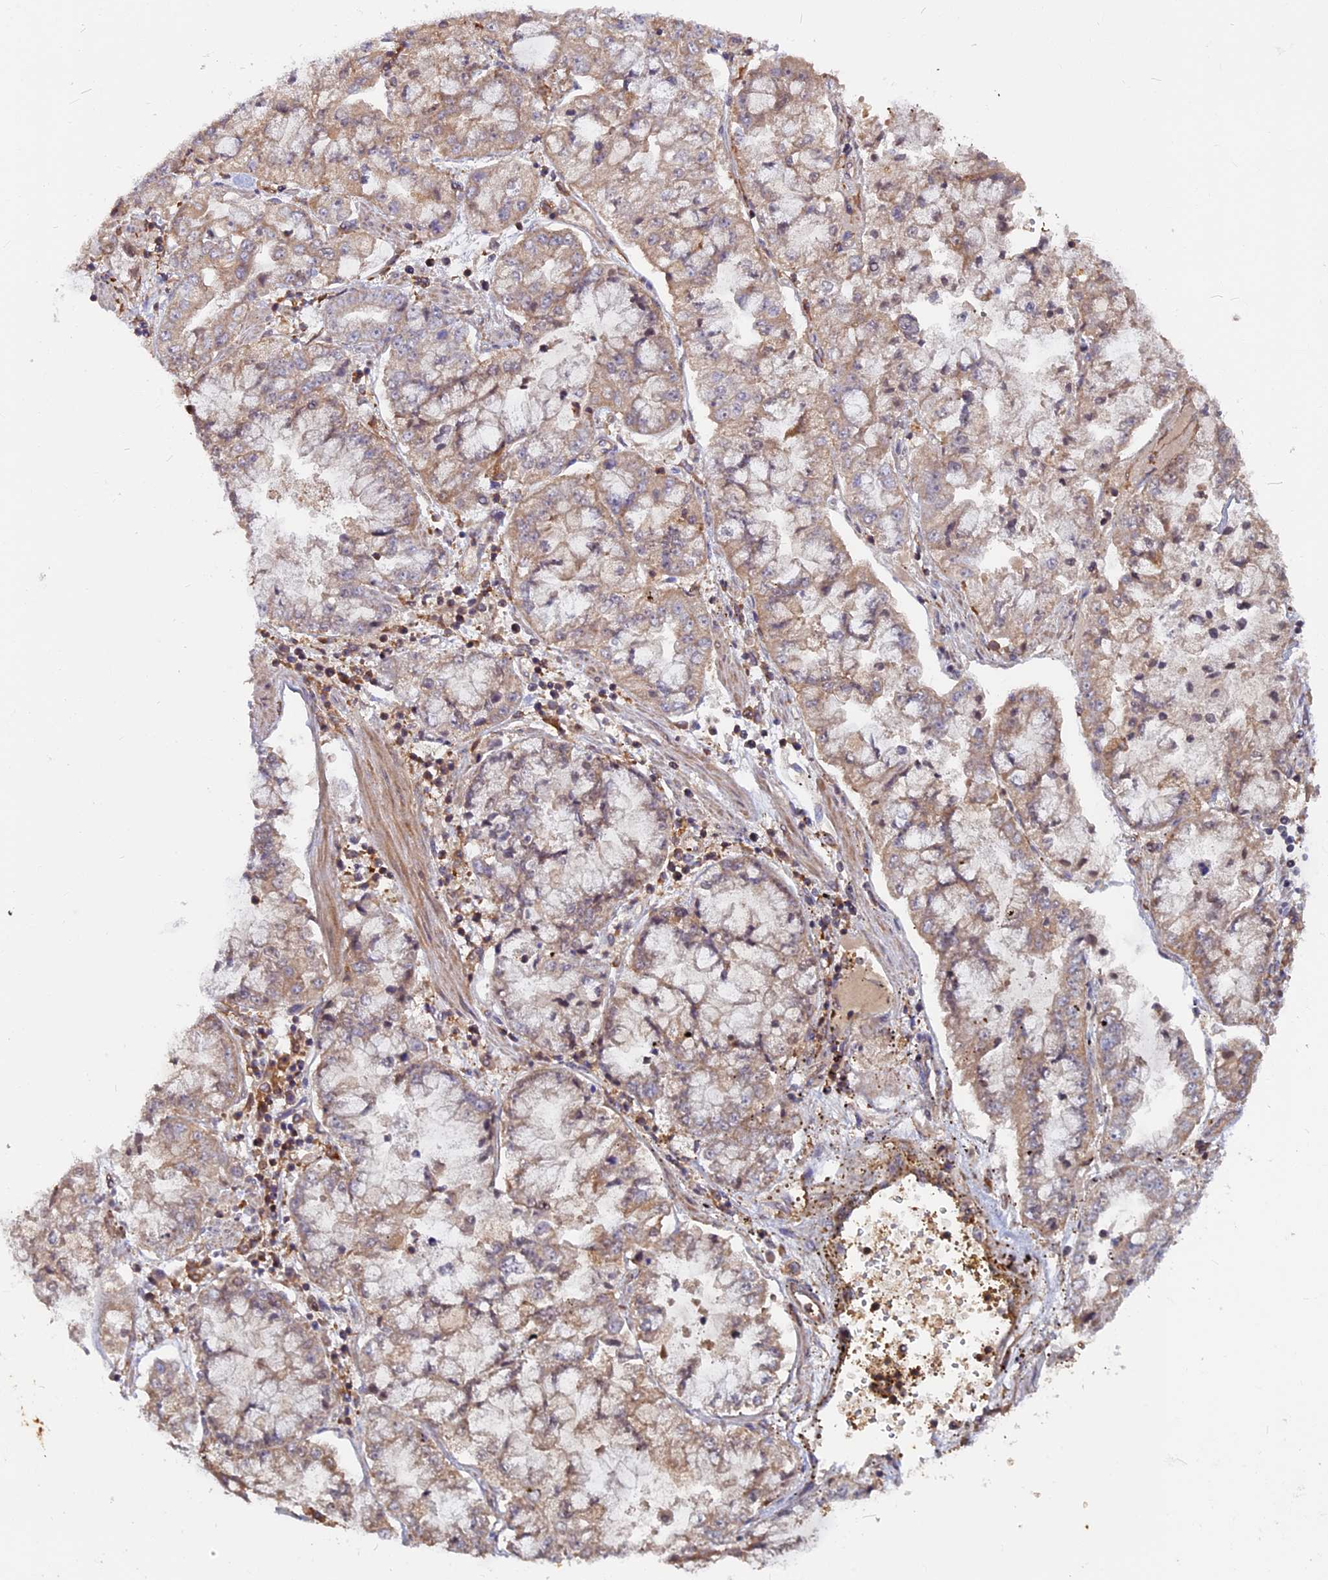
{"staining": {"intensity": "weak", "quantity": "25%-75%", "location": "cytoplasmic/membranous"}, "tissue": "stomach cancer", "cell_type": "Tumor cells", "image_type": "cancer", "snomed": [{"axis": "morphology", "description": "Adenocarcinoma, NOS"}, {"axis": "topography", "description": "Stomach"}], "caption": "Immunohistochemistry of human stomach adenocarcinoma demonstrates low levels of weak cytoplasmic/membranous staining in about 25%-75% of tumor cells.", "gene": "MYO9B", "patient": {"sex": "male", "age": 76}}